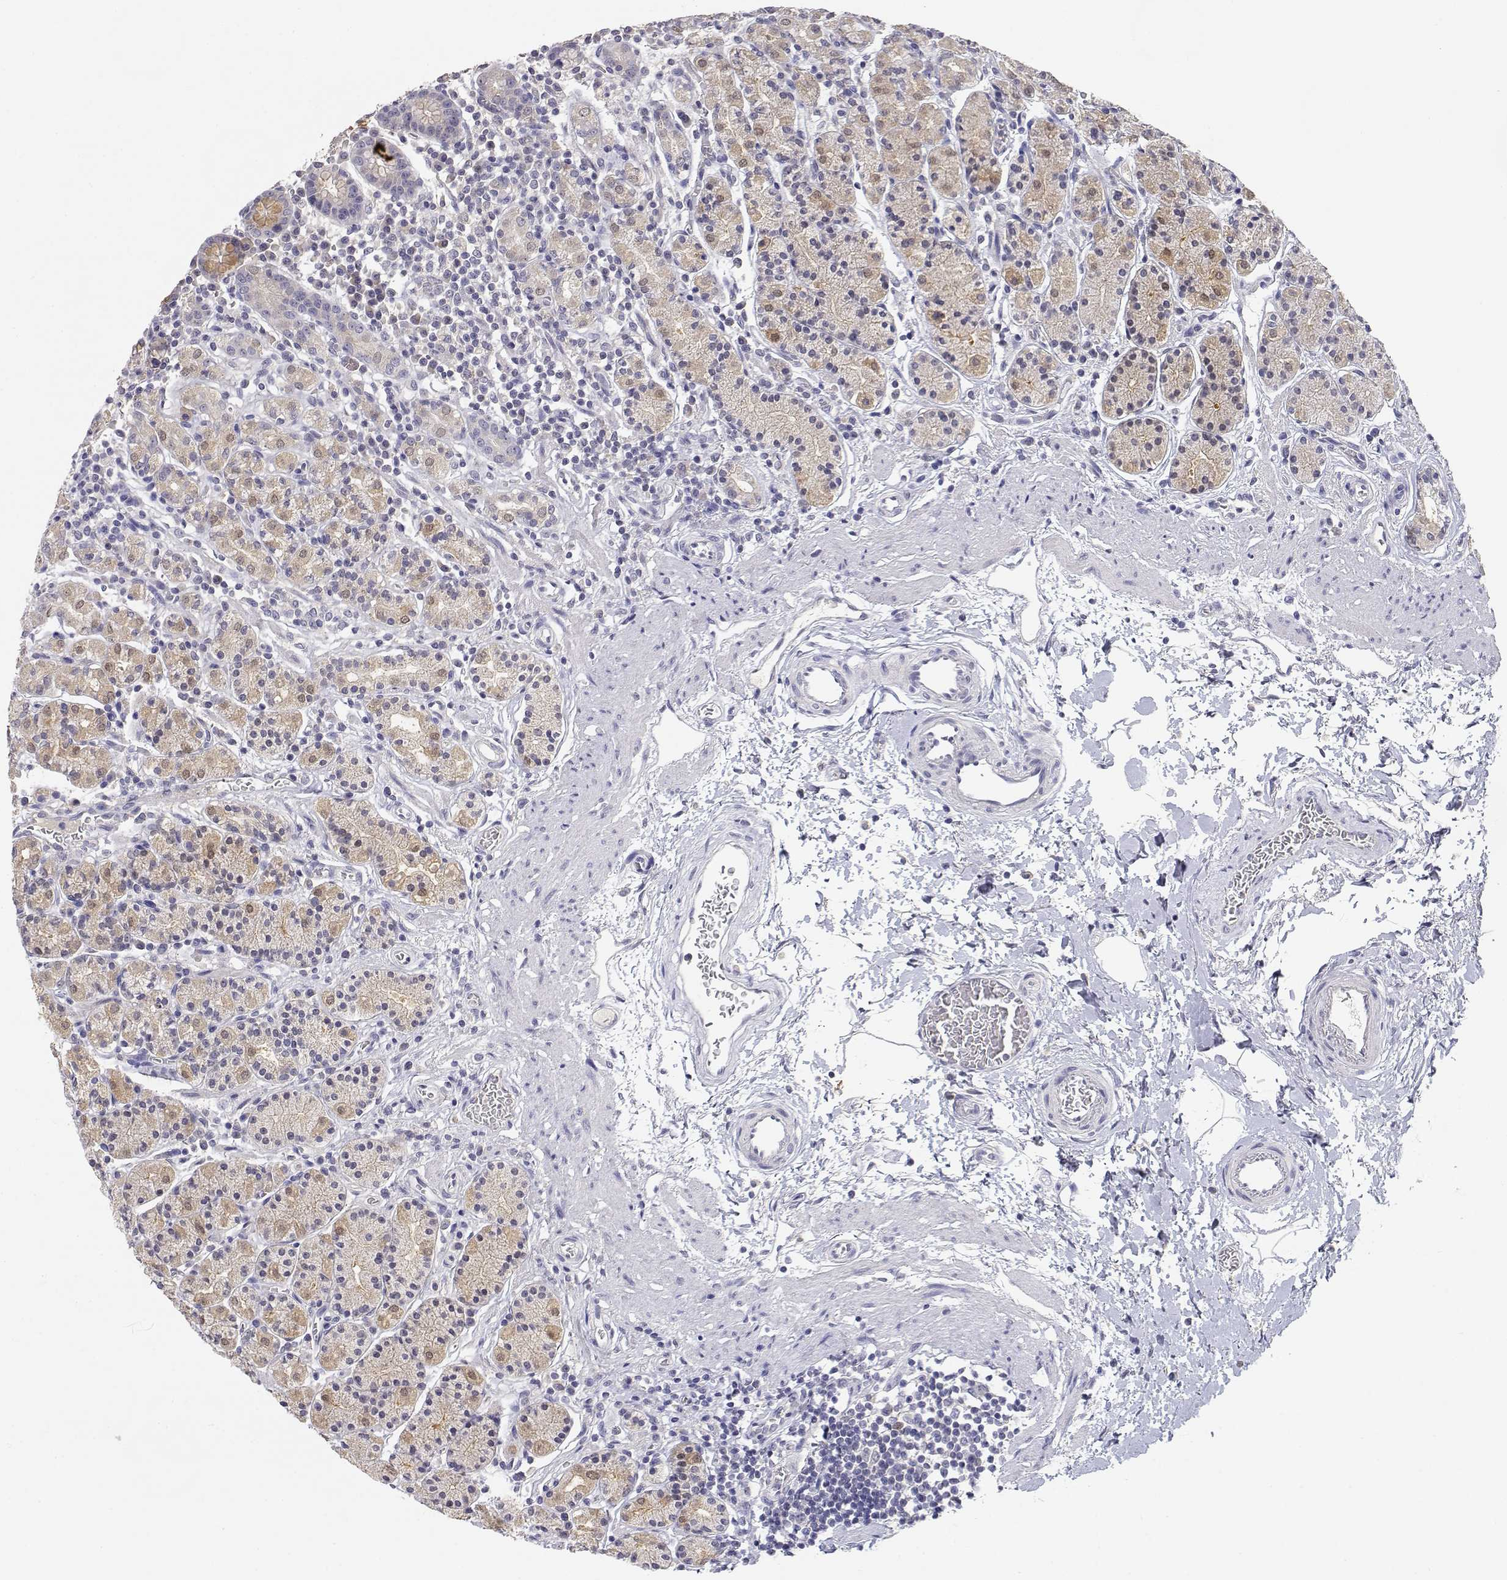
{"staining": {"intensity": "weak", "quantity": "25%-75%", "location": "cytoplasmic/membranous"}, "tissue": "stomach", "cell_type": "Glandular cells", "image_type": "normal", "snomed": [{"axis": "morphology", "description": "Normal tissue, NOS"}, {"axis": "topography", "description": "Stomach, upper"}, {"axis": "topography", "description": "Stomach"}], "caption": "A brown stain labels weak cytoplasmic/membranous staining of a protein in glandular cells of normal human stomach.", "gene": "ADA", "patient": {"sex": "male", "age": 62}}